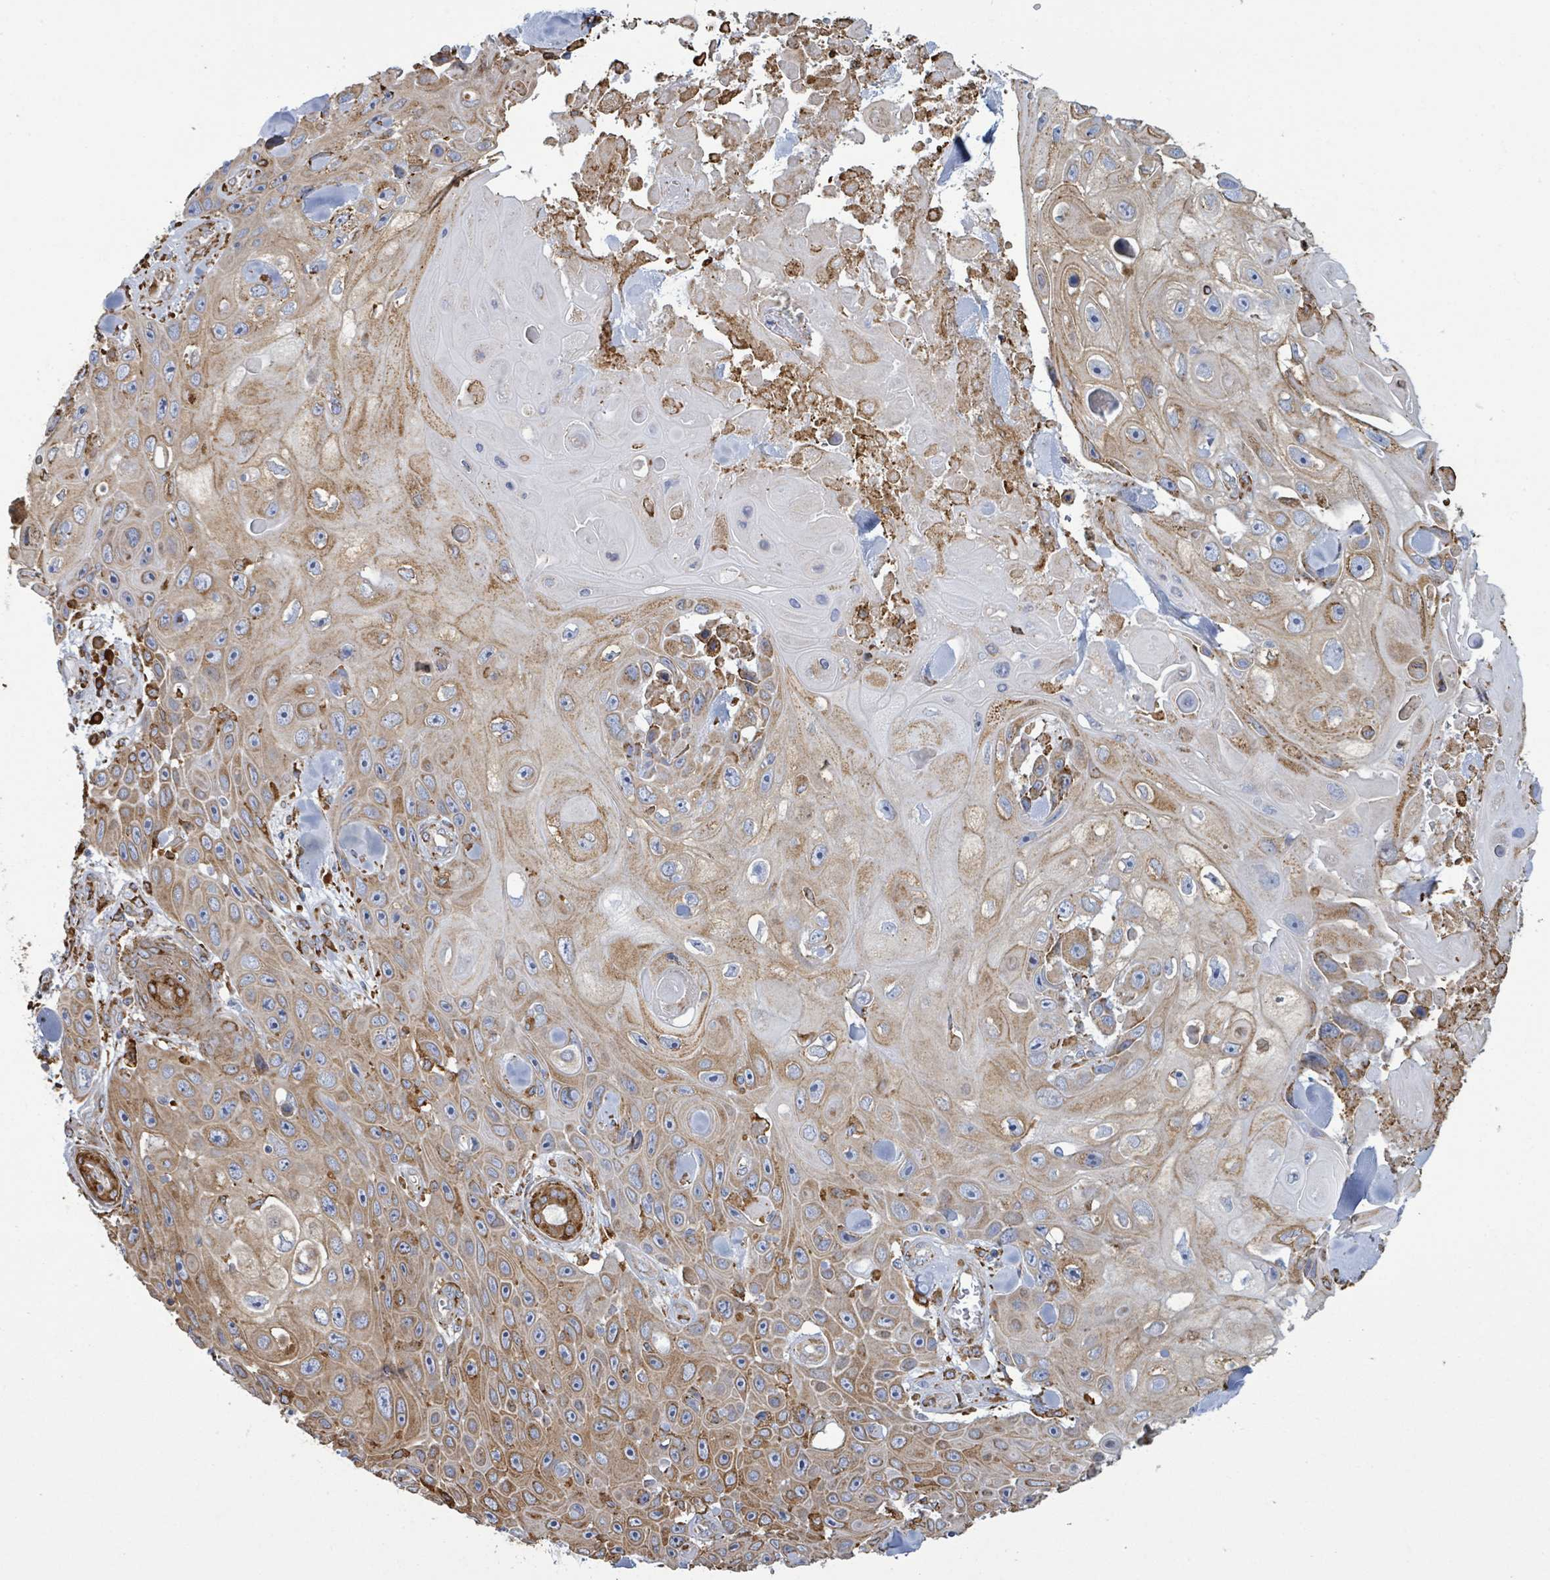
{"staining": {"intensity": "moderate", "quantity": ">75%", "location": "cytoplasmic/membranous"}, "tissue": "skin cancer", "cell_type": "Tumor cells", "image_type": "cancer", "snomed": [{"axis": "morphology", "description": "Squamous cell carcinoma, NOS"}, {"axis": "topography", "description": "Skin"}], "caption": "This is an image of immunohistochemistry (IHC) staining of squamous cell carcinoma (skin), which shows moderate expression in the cytoplasmic/membranous of tumor cells.", "gene": "RFPL4A", "patient": {"sex": "male", "age": 82}}